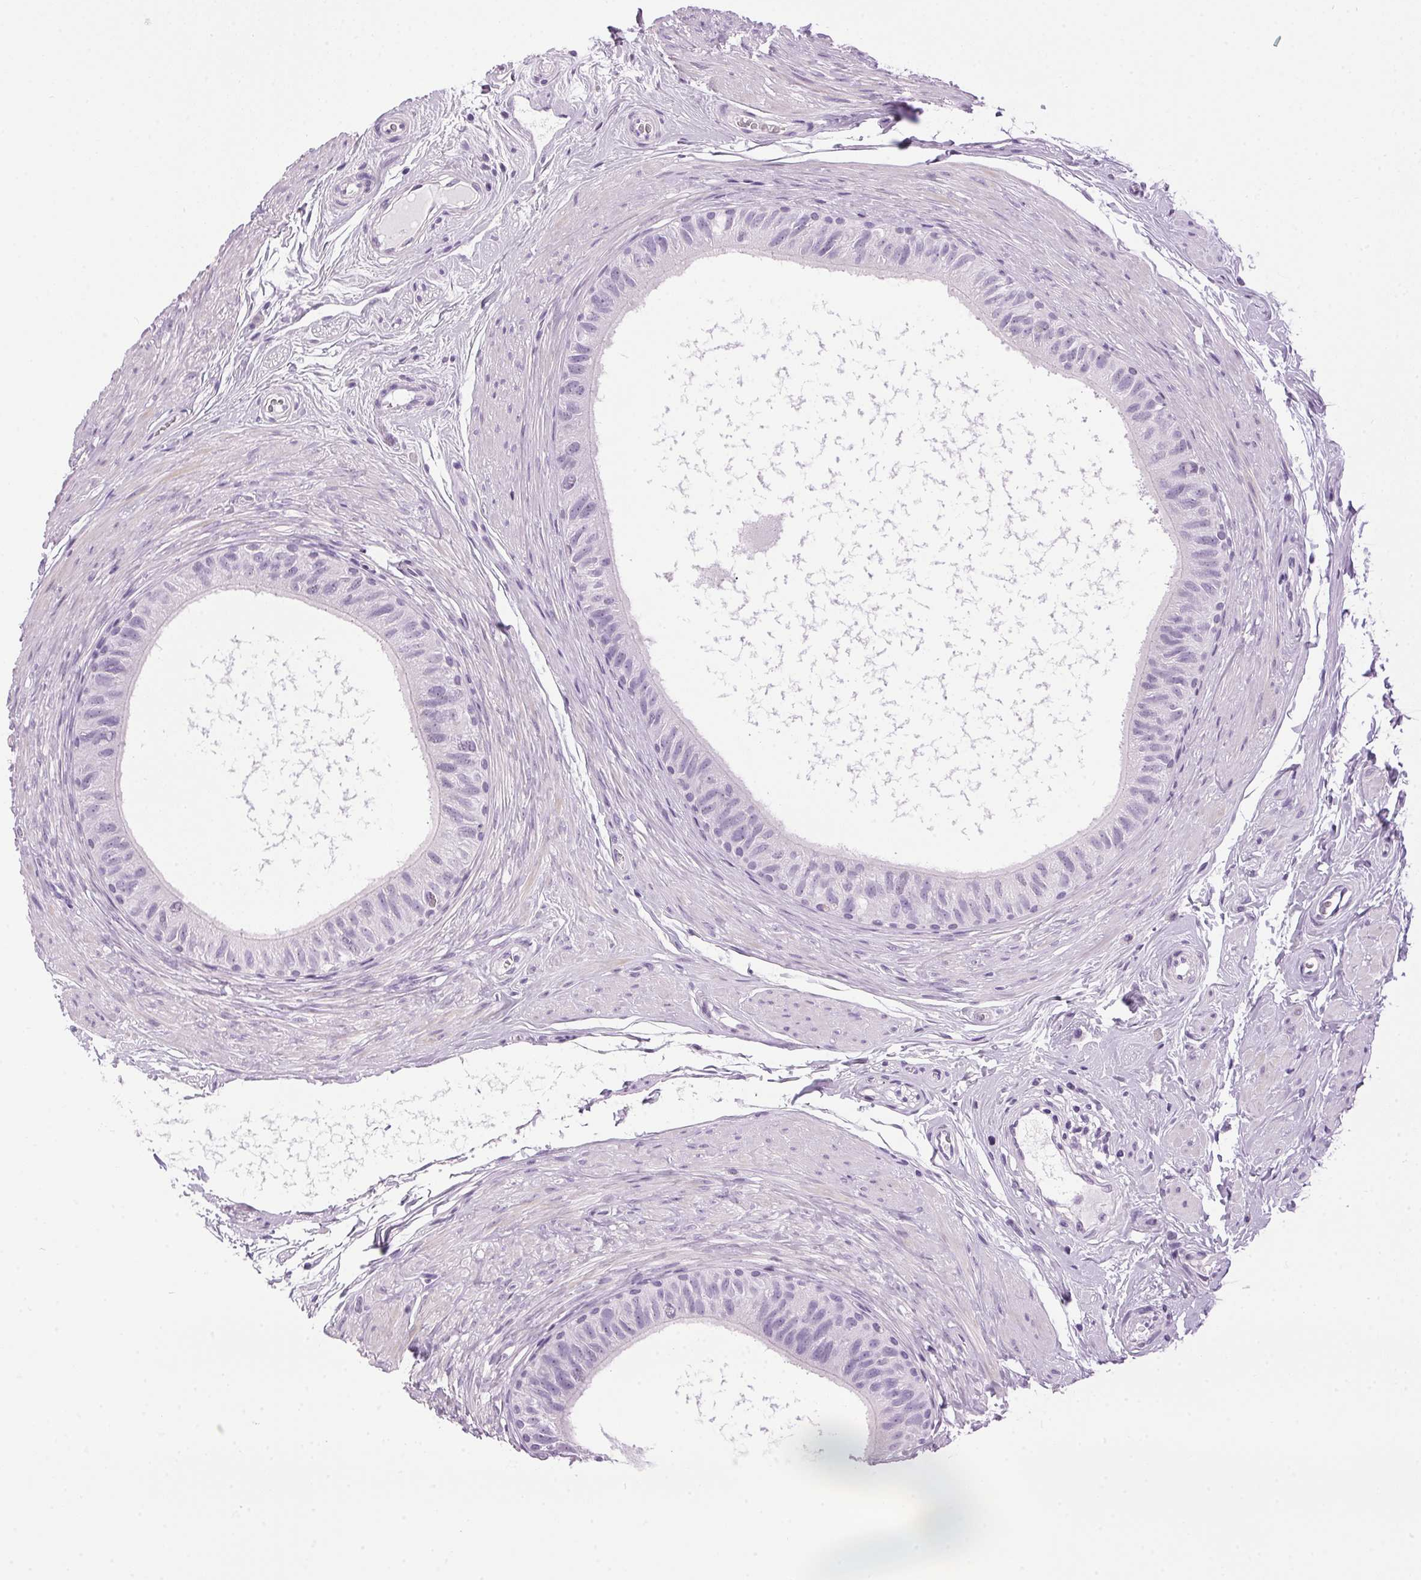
{"staining": {"intensity": "negative", "quantity": "none", "location": "none"}, "tissue": "epididymis", "cell_type": "Glandular cells", "image_type": "normal", "snomed": [{"axis": "morphology", "description": "Normal tissue, NOS"}, {"axis": "topography", "description": "Epididymis"}], "caption": "The micrograph displays no staining of glandular cells in benign epididymis. Brightfield microscopy of immunohistochemistry stained with DAB (3,3'-diaminobenzidine) (brown) and hematoxylin (blue), captured at high magnification.", "gene": "SP7", "patient": {"sex": "male", "age": 36}}